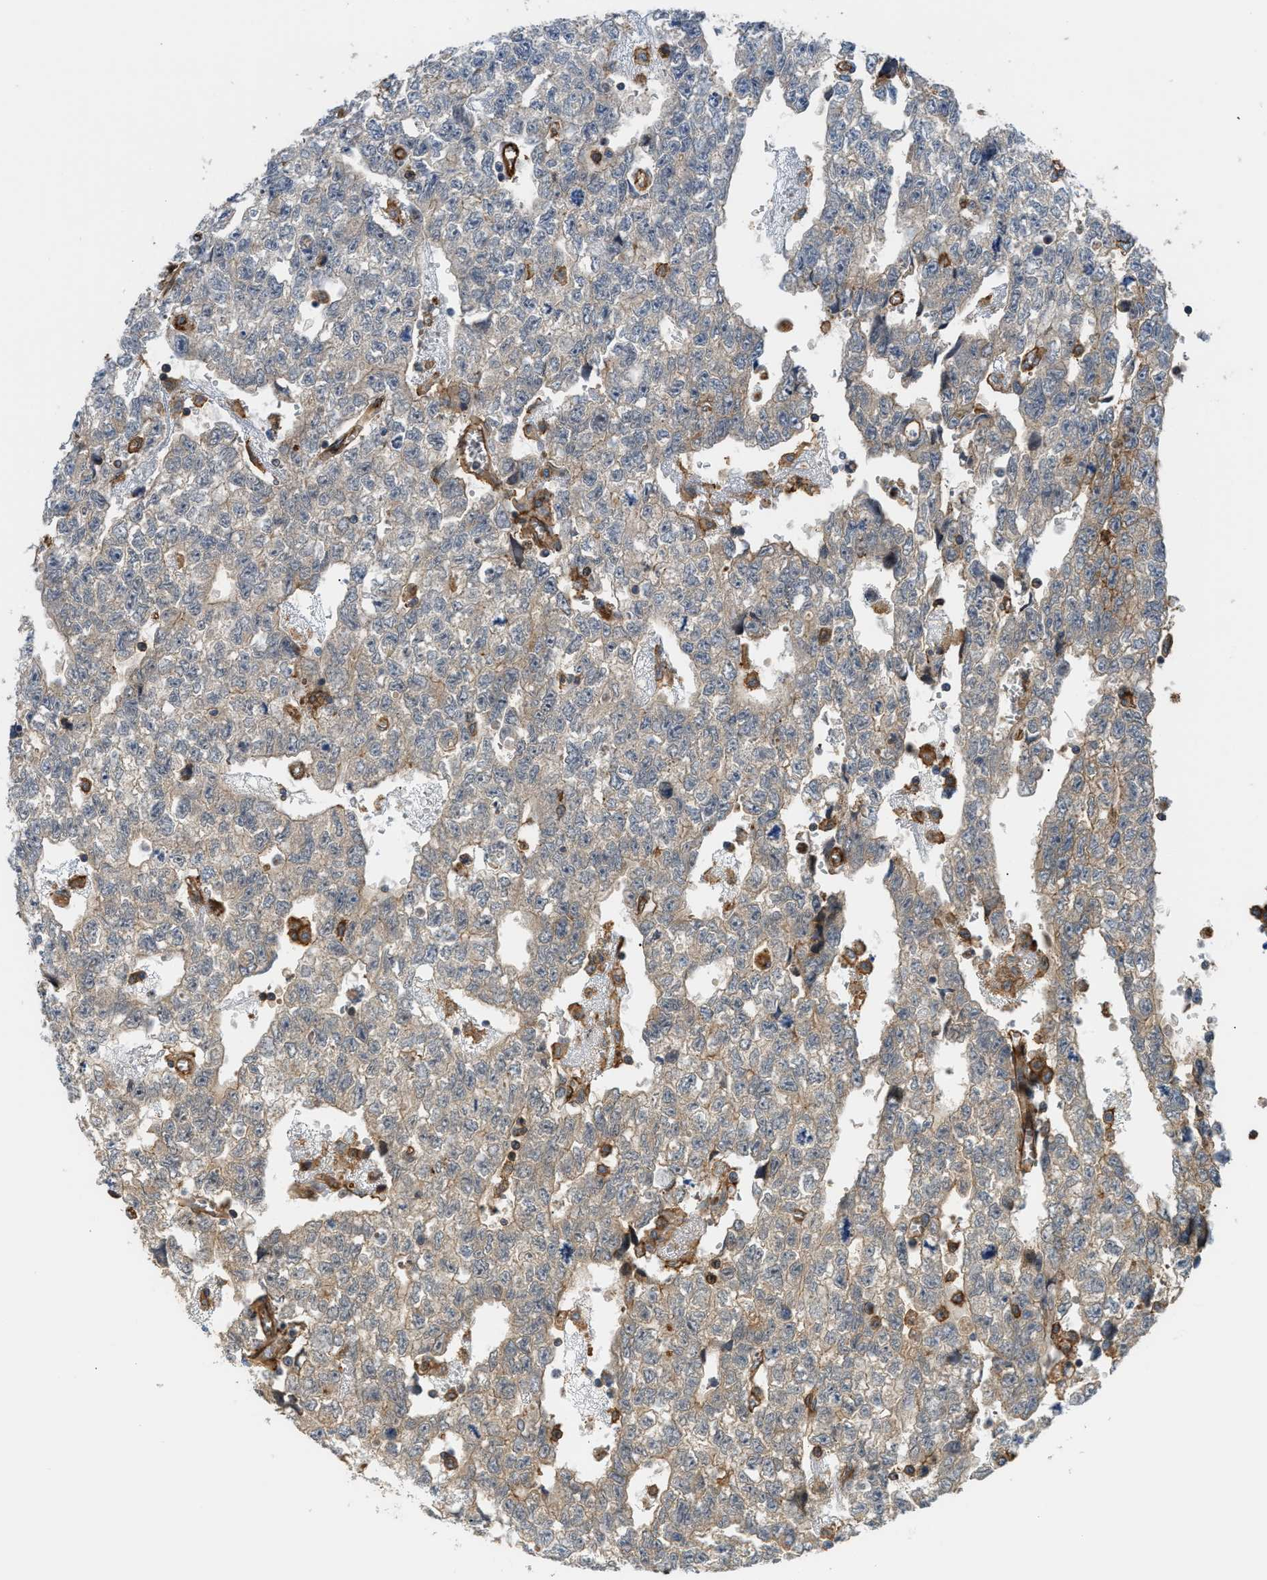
{"staining": {"intensity": "weak", "quantity": ">75%", "location": "cytoplasmic/membranous"}, "tissue": "testis cancer", "cell_type": "Tumor cells", "image_type": "cancer", "snomed": [{"axis": "morphology", "description": "Seminoma, NOS"}, {"axis": "morphology", "description": "Carcinoma, Embryonal, NOS"}, {"axis": "topography", "description": "Testis"}], "caption": "The histopathology image exhibits staining of testis cancer, revealing weak cytoplasmic/membranous protein expression (brown color) within tumor cells.", "gene": "DDHD2", "patient": {"sex": "male", "age": 38}}